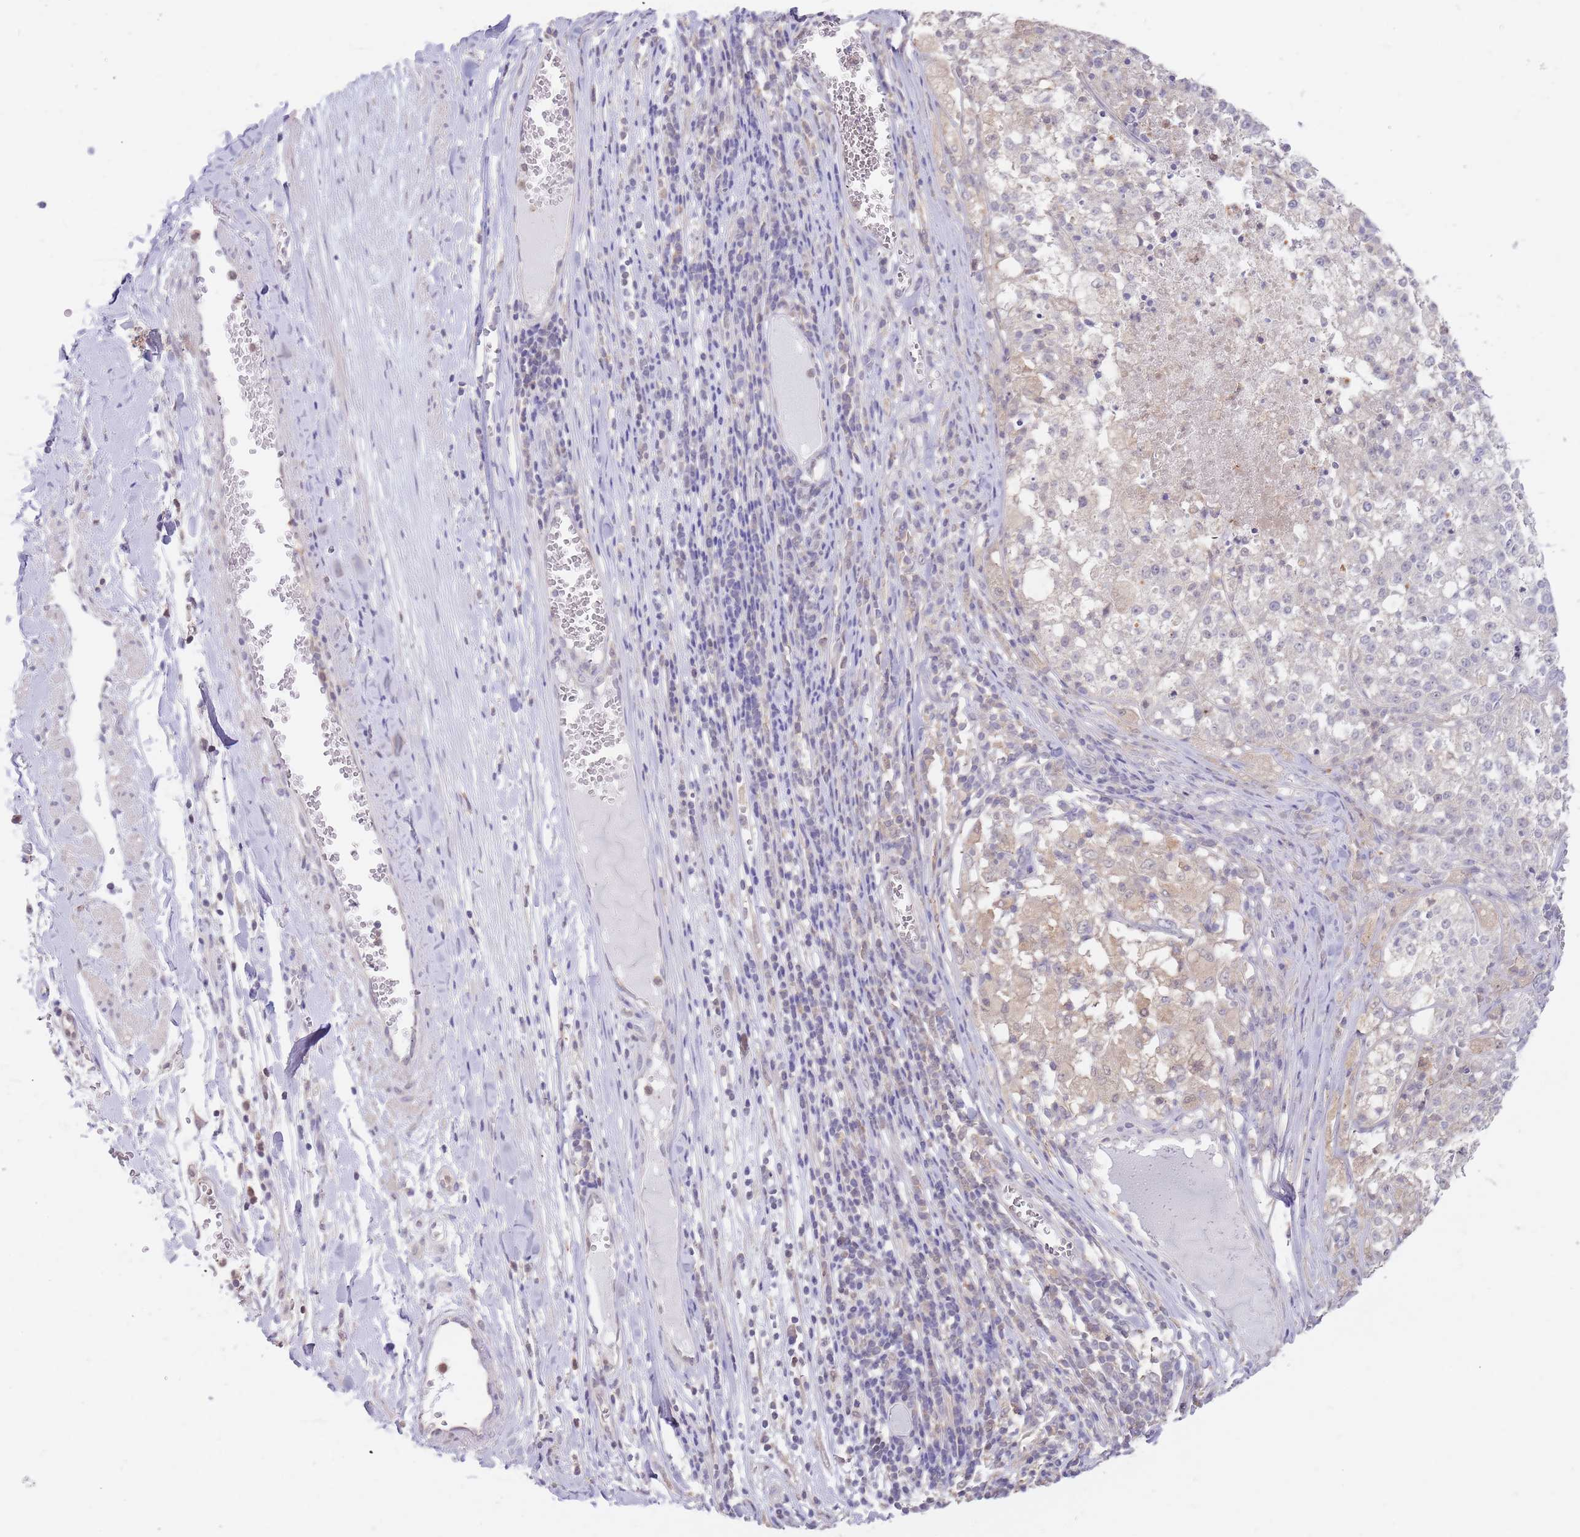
{"staining": {"intensity": "weak", "quantity": "<25%", "location": "cytoplasmic/membranous"}, "tissue": "melanoma", "cell_type": "Tumor cells", "image_type": "cancer", "snomed": [{"axis": "morphology", "description": "Malignant melanoma, NOS"}, {"axis": "topography", "description": "Skin"}], "caption": "Photomicrograph shows no protein positivity in tumor cells of melanoma tissue. (Brightfield microscopy of DAB (3,3'-diaminobenzidine) immunohistochemistry at high magnification).", "gene": "AP5S1", "patient": {"sex": "female", "age": 64}}